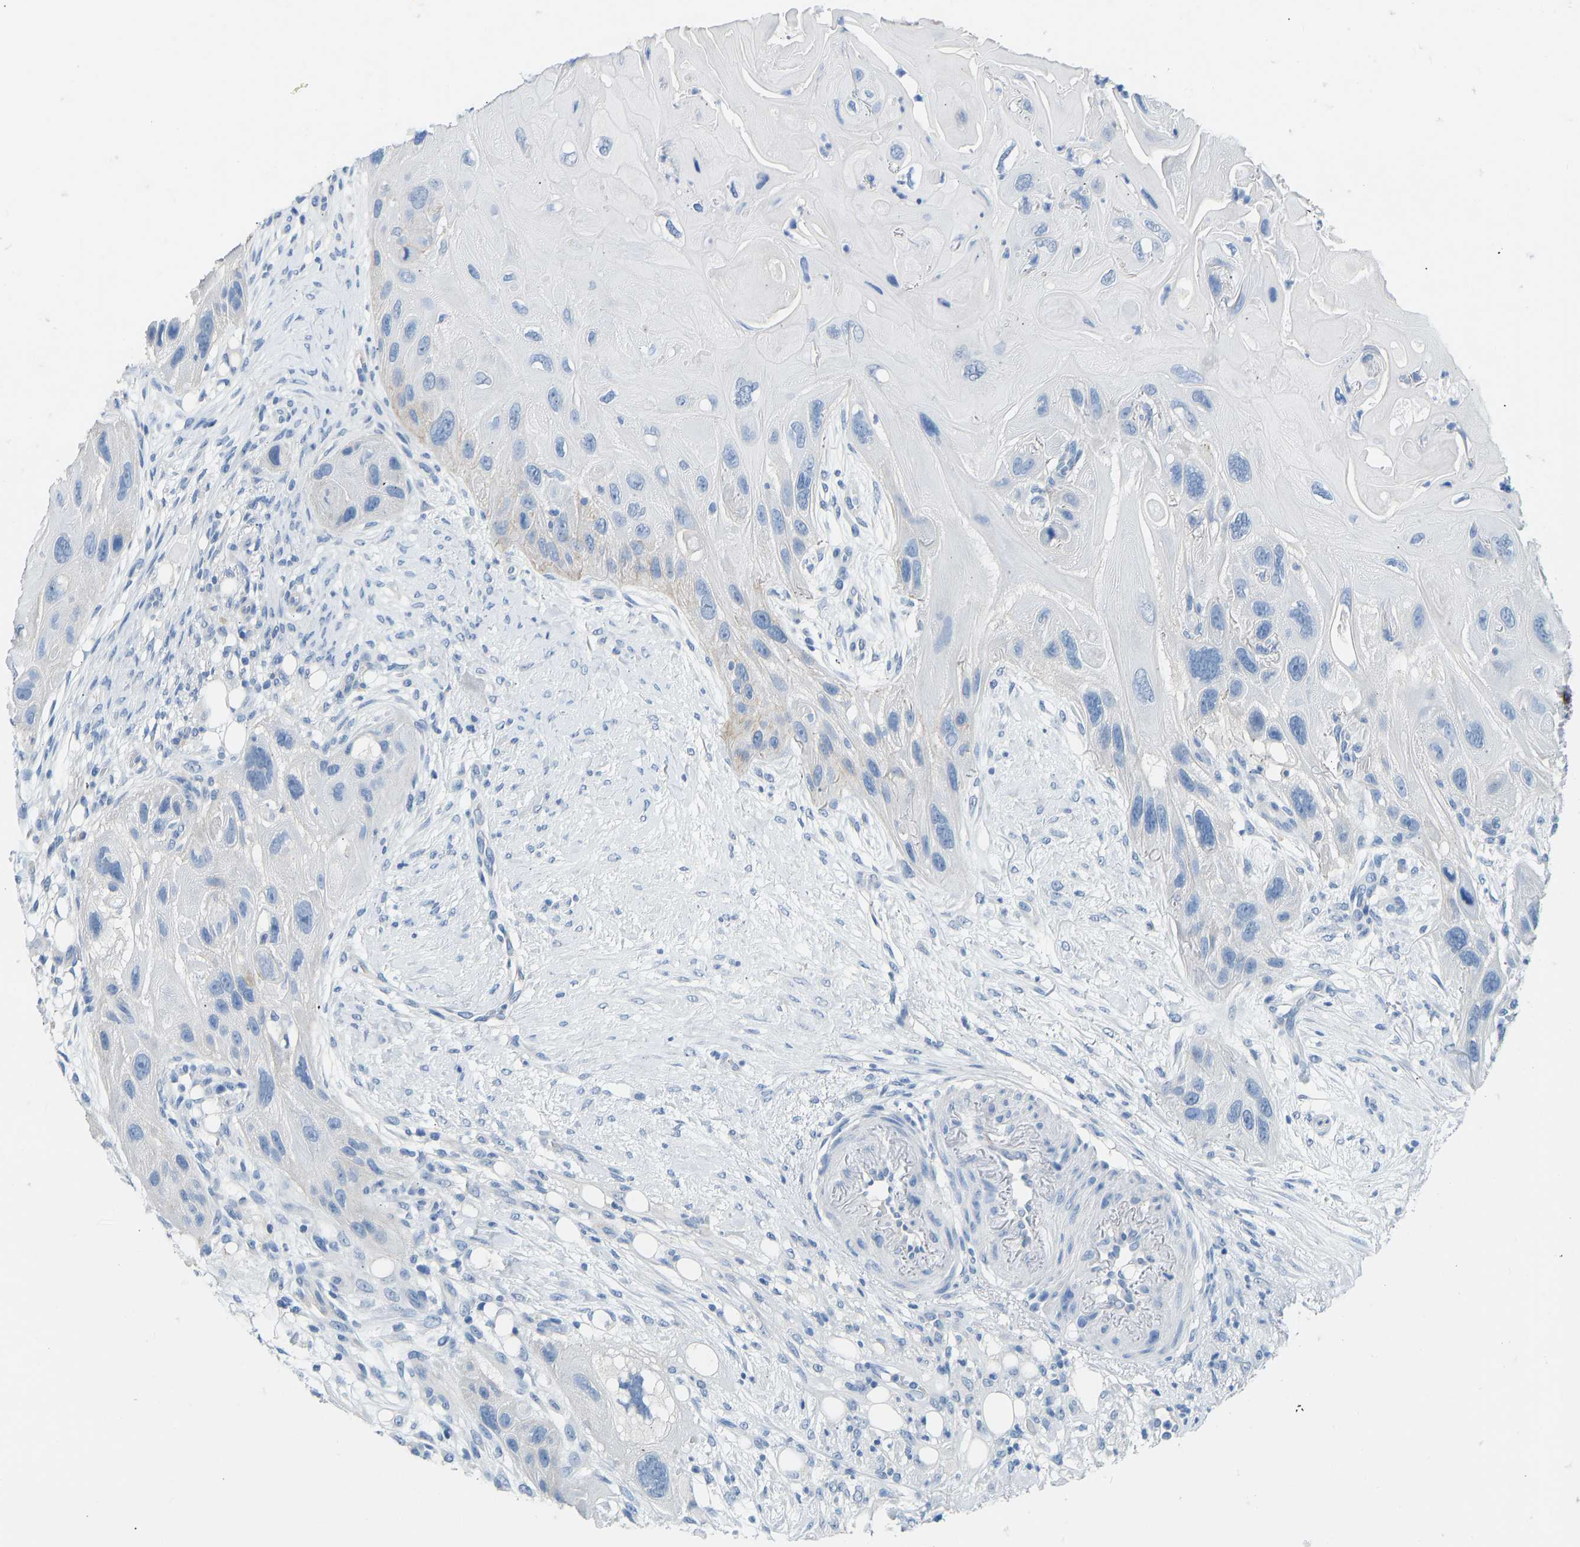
{"staining": {"intensity": "negative", "quantity": "none", "location": "none"}, "tissue": "skin cancer", "cell_type": "Tumor cells", "image_type": "cancer", "snomed": [{"axis": "morphology", "description": "Squamous cell carcinoma, NOS"}, {"axis": "topography", "description": "Skin"}], "caption": "A photomicrograph of squamous cell carcinoma (skin) stained for a protein shows no brown staining in tumor cells.", "gene": "ATP1A1", "patient": {"sex": "female", "age": 77}}